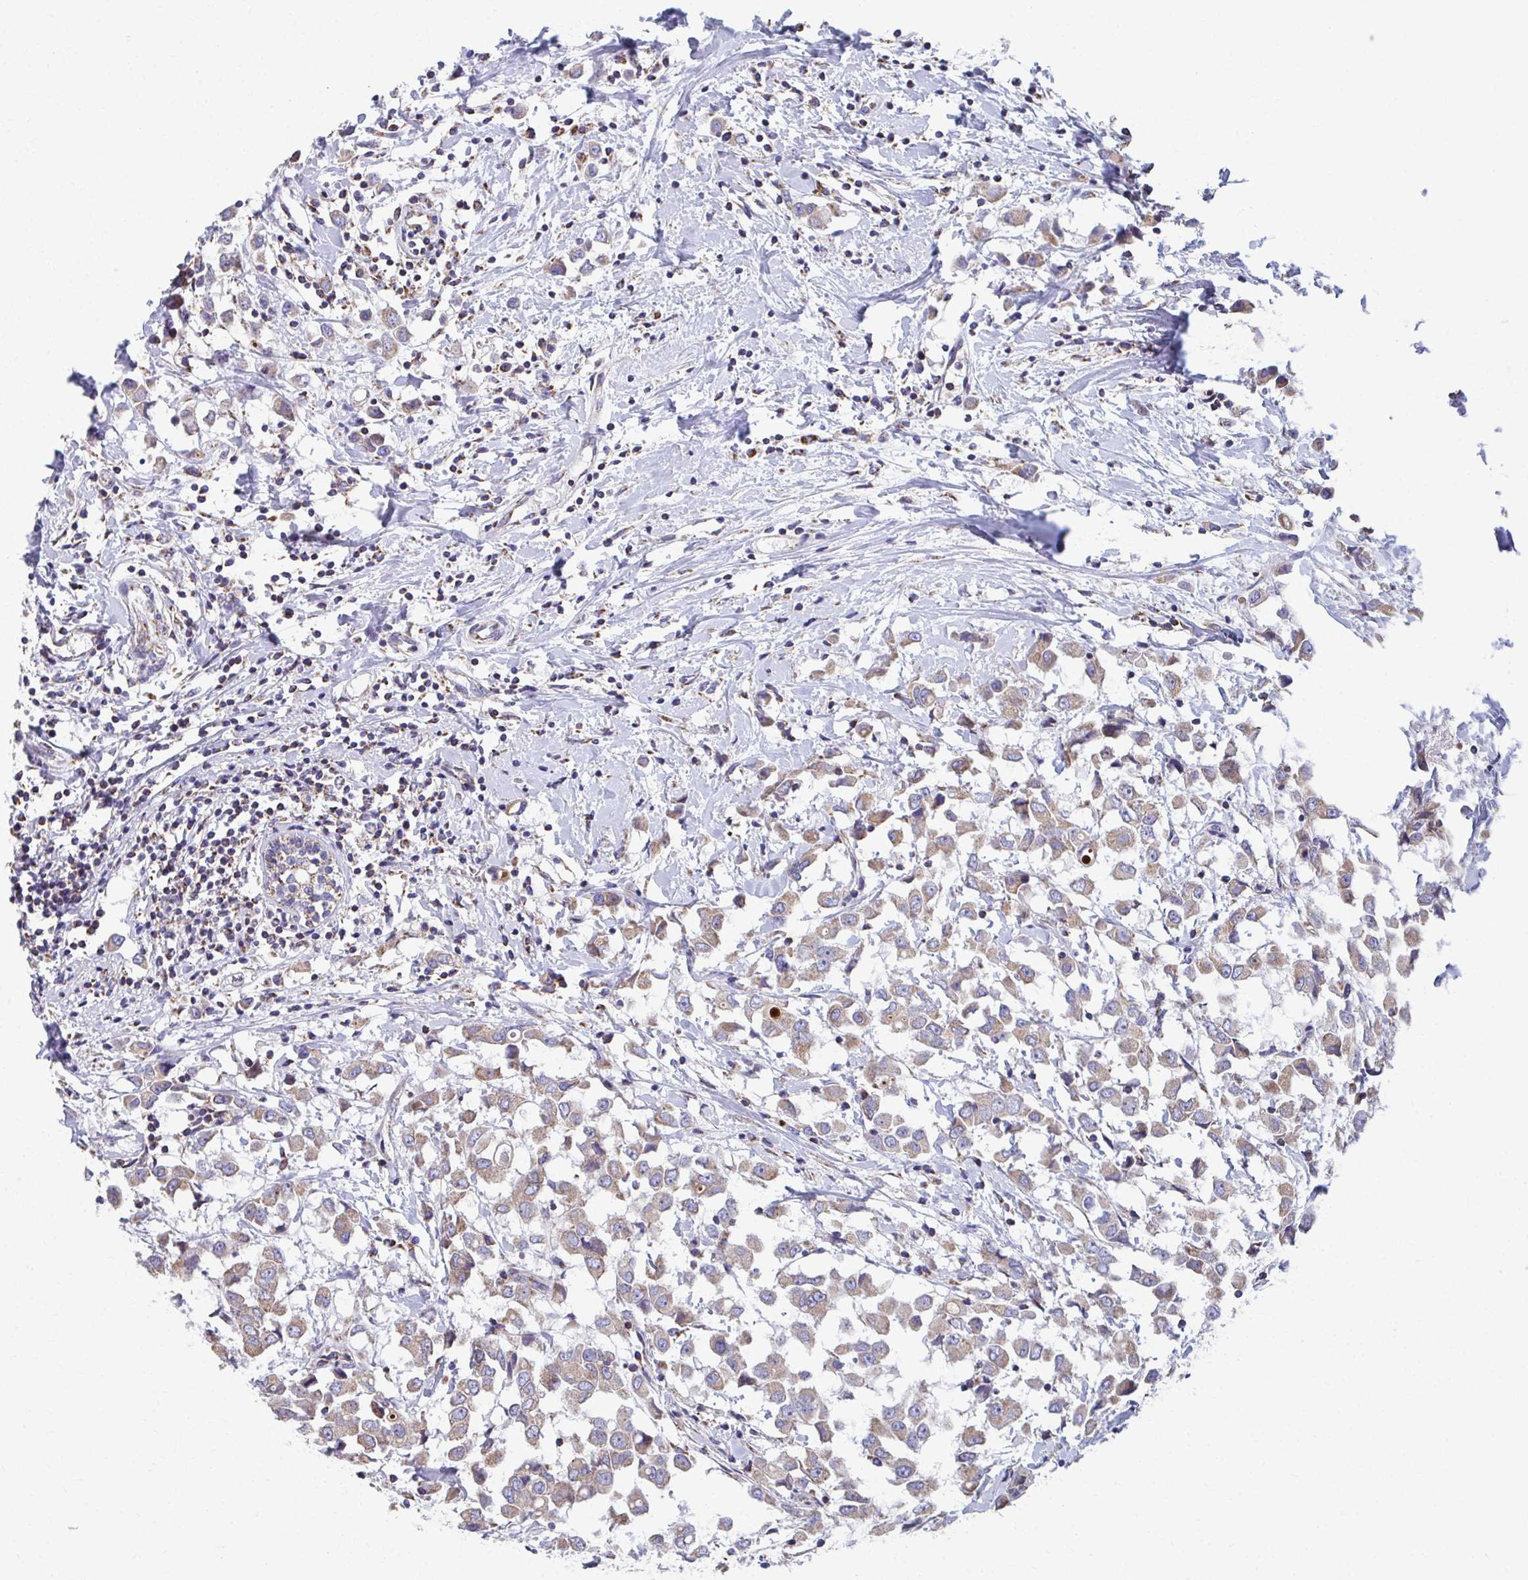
{"staining": {"intensity": "moderate", "quantity": "25%-75%", "location": "cytoplasmic/membranous"}, "tissue": "breast cancer", "cell_type": "Tumor cells", "image_type": "cancer", "snomed": [{"axis": "morphology", "description": "Duct carcinoma"}, {"axis": "topography", "description": "Breast"}], "caption": "A photomicrograph of human breast cancer stained for a protein reveals moderate cytoplasmic/membranous brown staining in tumor cells. Using DAB (3,3'-diaminobenzidine) (brown) and hematoxylin (blue) stains, captured at high magnification using brightfield microscopy.", "gene": "RCC1L", "patient": {"sex": "female", "age": 61}}